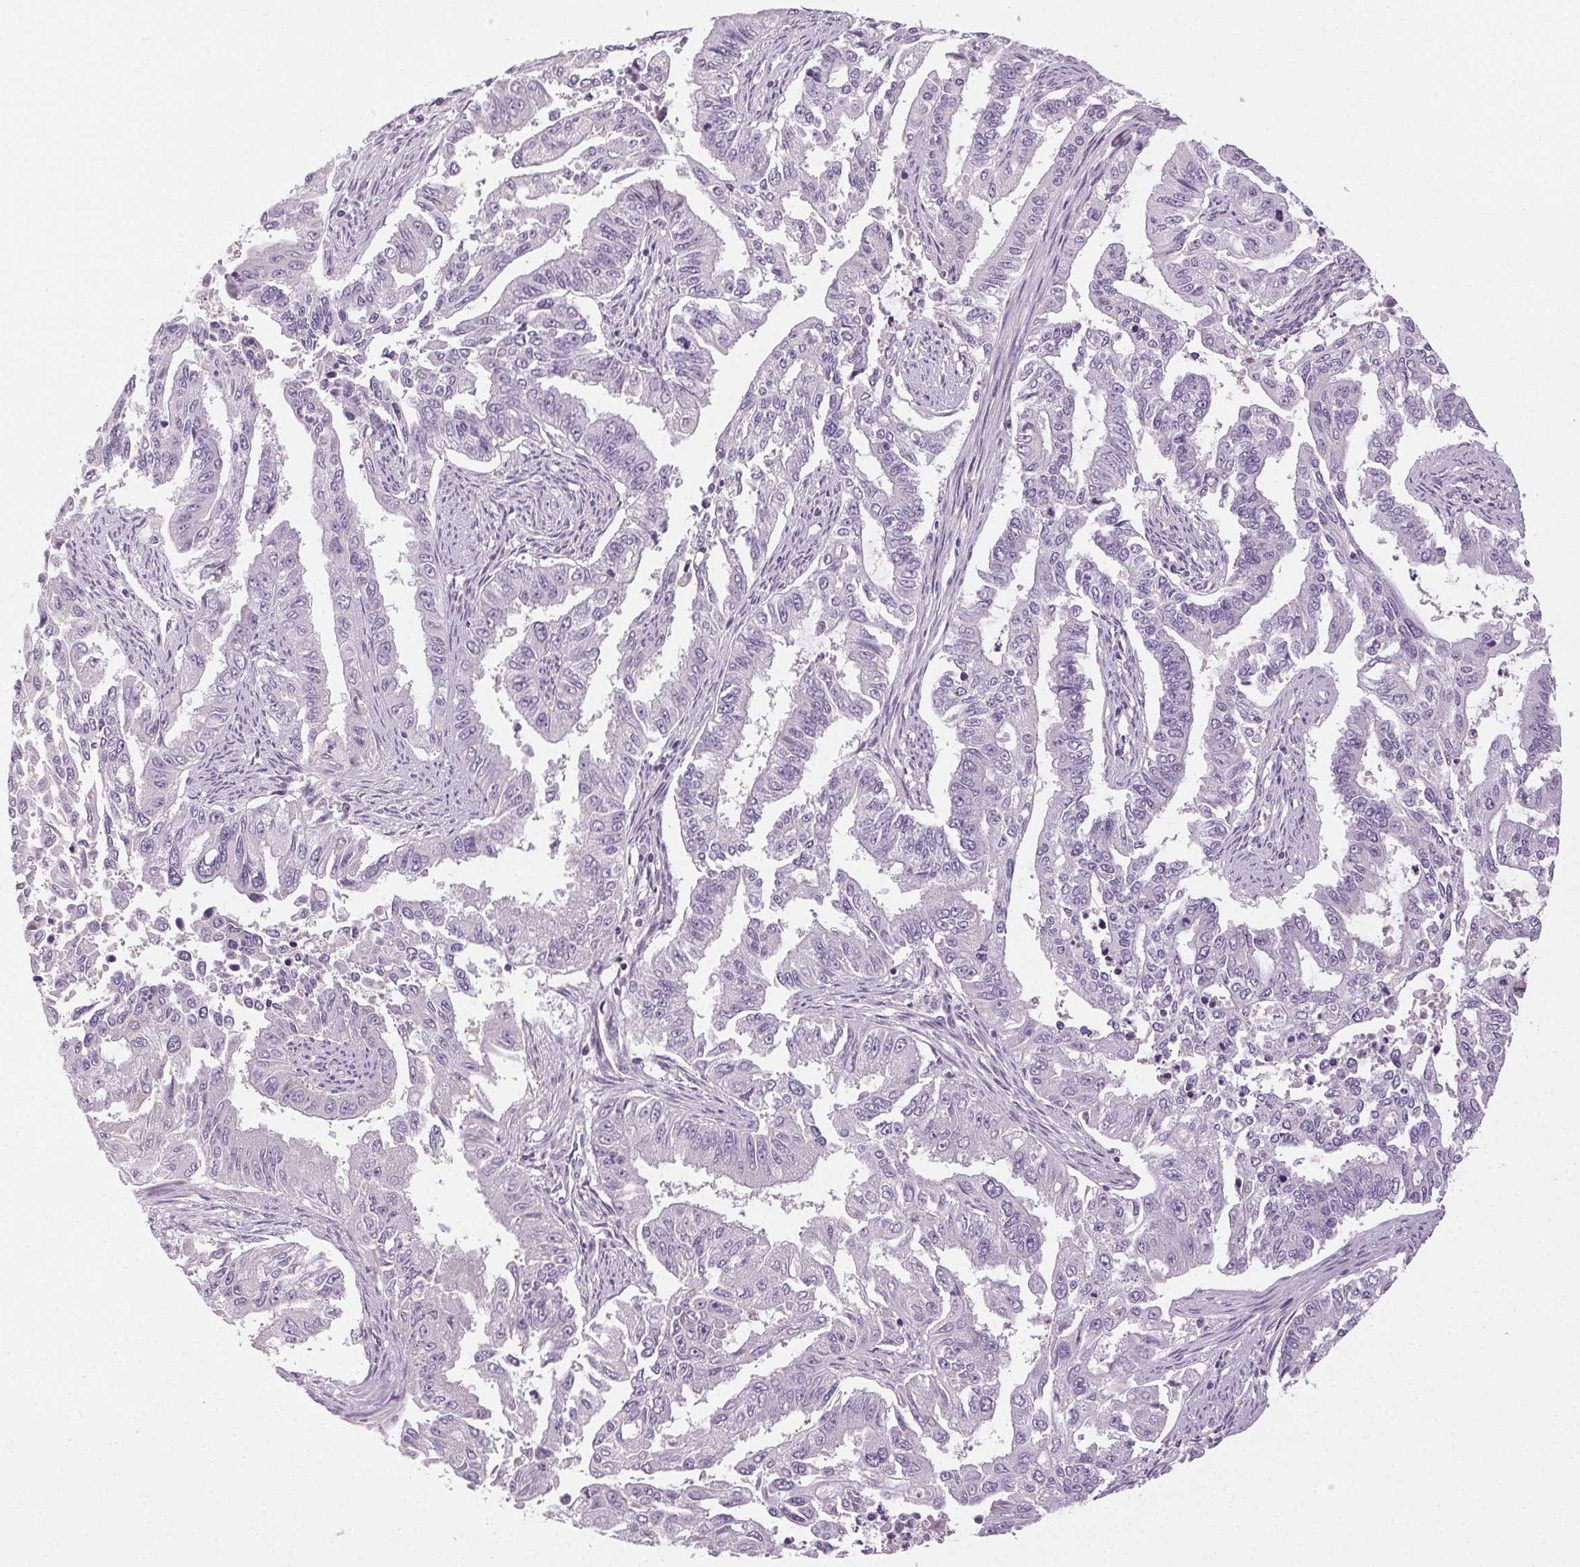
{"staining": {"intensity": "negative", "quantity": "none", "location": "none"}, "tissue": "endometrial cancer", "cell_type": "Tumor cells", "image_type": "cancer", "snomed": [{"axis": "morphology", "description": "Adenocarcinoma, NOS"}, {"axis": "topography", "description": "Uterus"}], "caption": "Protein analysis of endometrial cancer (adenocarcinoma) displays no significant expression in tumor cells.", "gene": "FAM168A", "patient": {"sex": "female", "age": 59}}